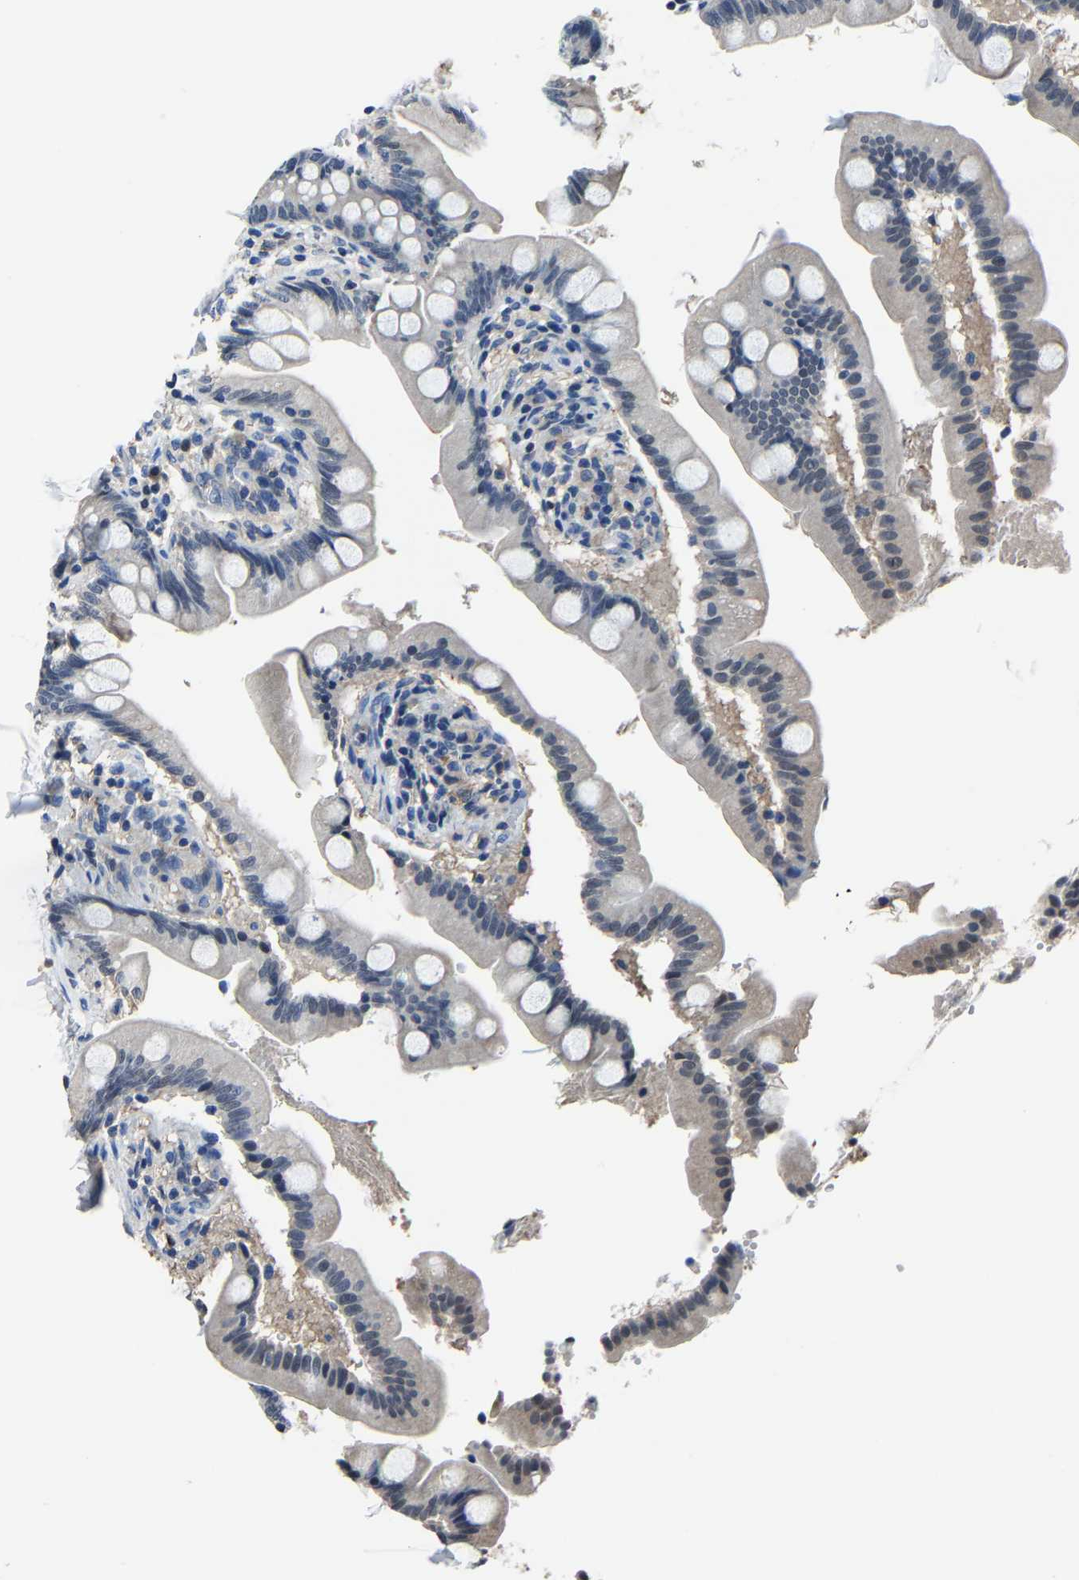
{"staining": {"intensity": "negative", "quantity": "none", "location": "none"}, "tissue": "small intestine", "cell_type": "Glandular cells", "image_type": "normal", "snomed": [{"axis": "morphology", "description": "Normal tissue, NOS"}, {"axis": "topography", "description": "Small intestine"}], "caption": "DAB immunohistochemical staining of unremarkable human small intestine shows no significant staining in glandular cells. The staining was performed using DAB (3,3'-diaminobenzidine) to visualize the protein expression in brown, while the nuclei were stained in blue with hematoxylin (Magnification: 20x).", "gene": "STRBP", "patient": {"sex": "female", "age": 56}}